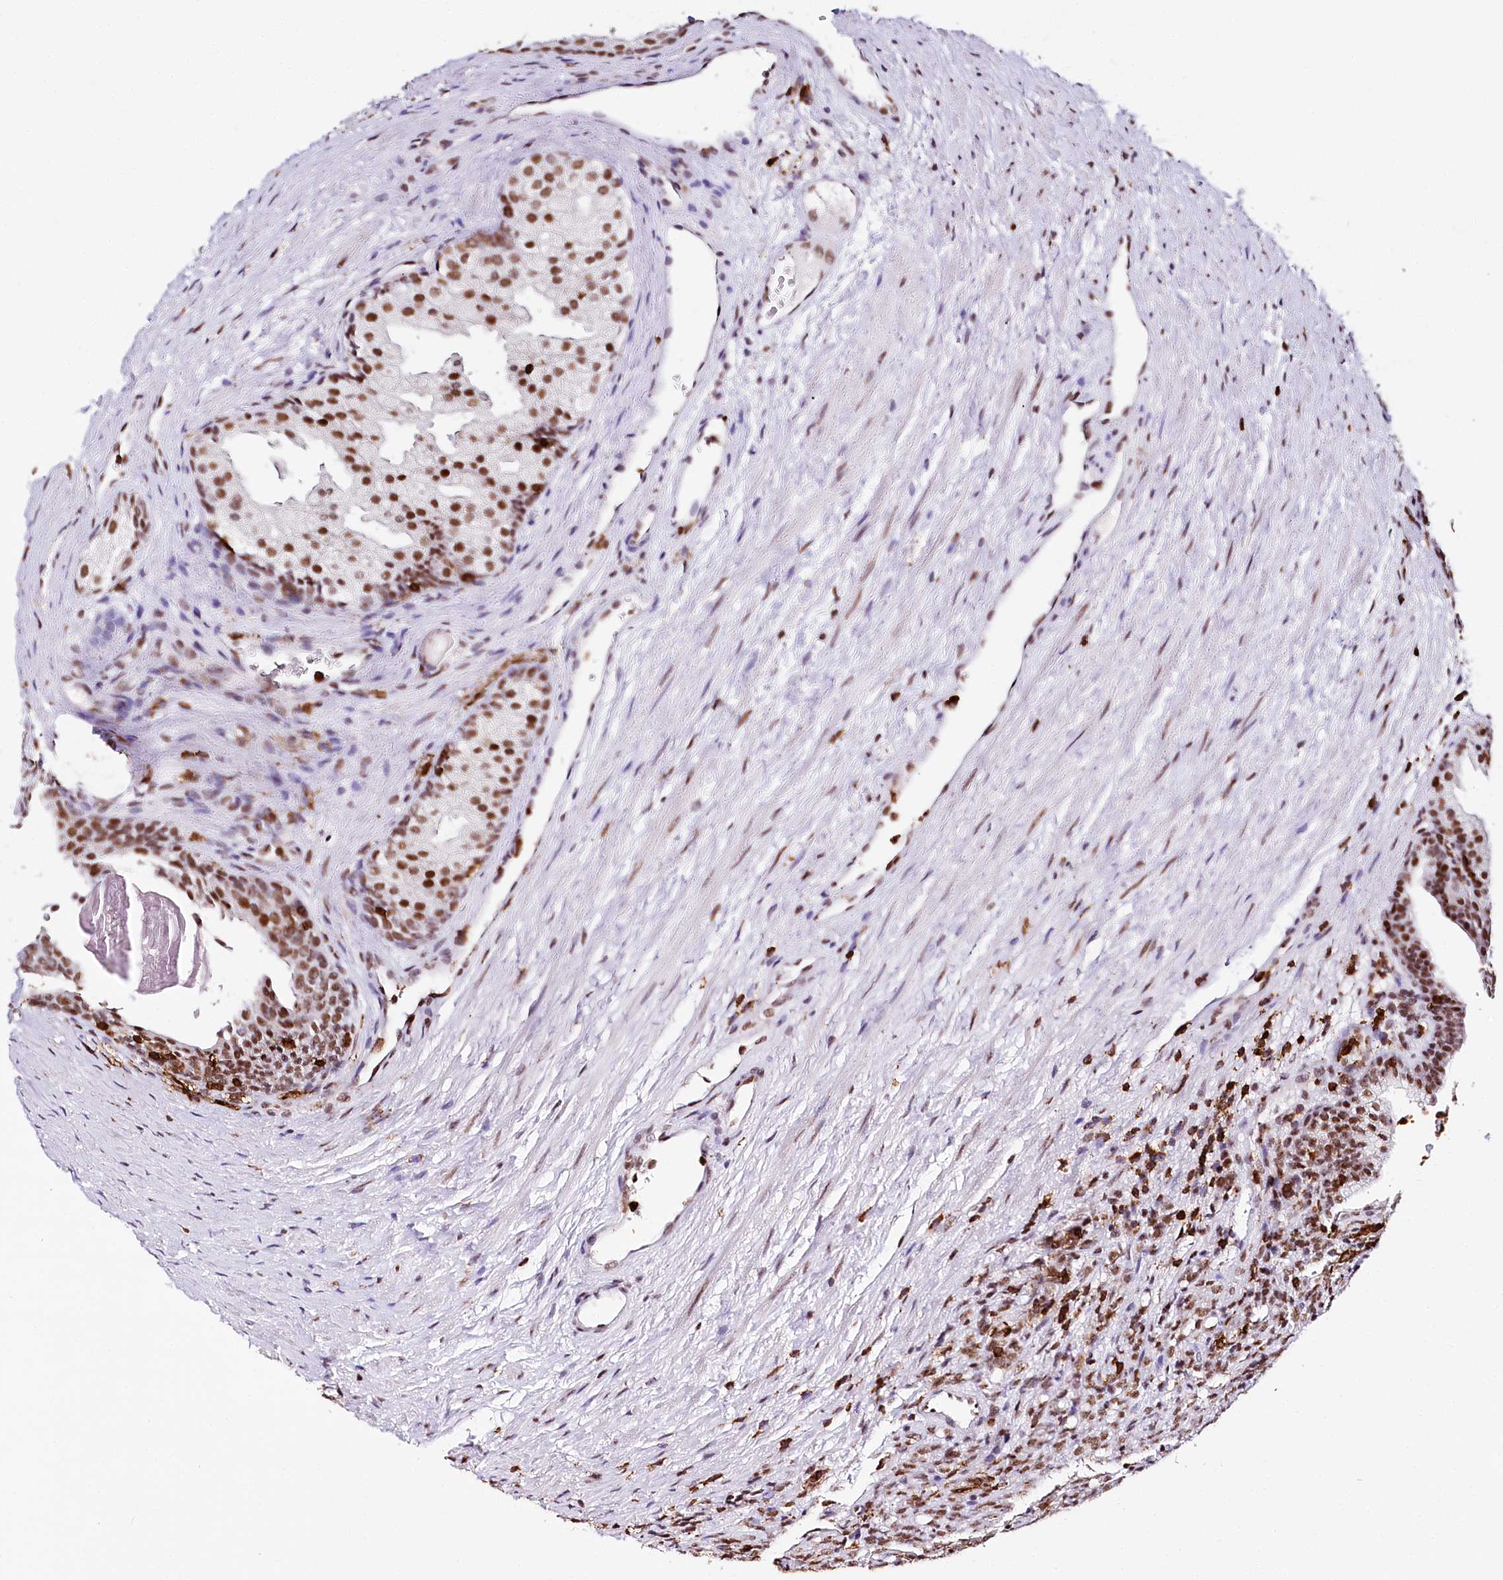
{"staining": {"intensity": "moderate", "quantity": ">75%", "location": "nuclear"}, "tissue": "prostate cancer", "cell_type": "Tumor cells", "image_type": "cancer", "snomed": [{"axis": "morphology", "description": "Adenocarcinoma, High grade"}, {"axis": "topography", "description": "Prostate"}], "caption": "Protein positivity by immunohistochemistry (IHC) demonstrates moderate nuclear expression in about >75% of tumor cells in high-grade adenocarcinoma (prostate). (DAB (3,3'-diaminobenzidine) IHC, brown staining for protein, blue staining for nuclei).", "gene": "BARD1", "patient": {"sex": "male", "age": 62}}